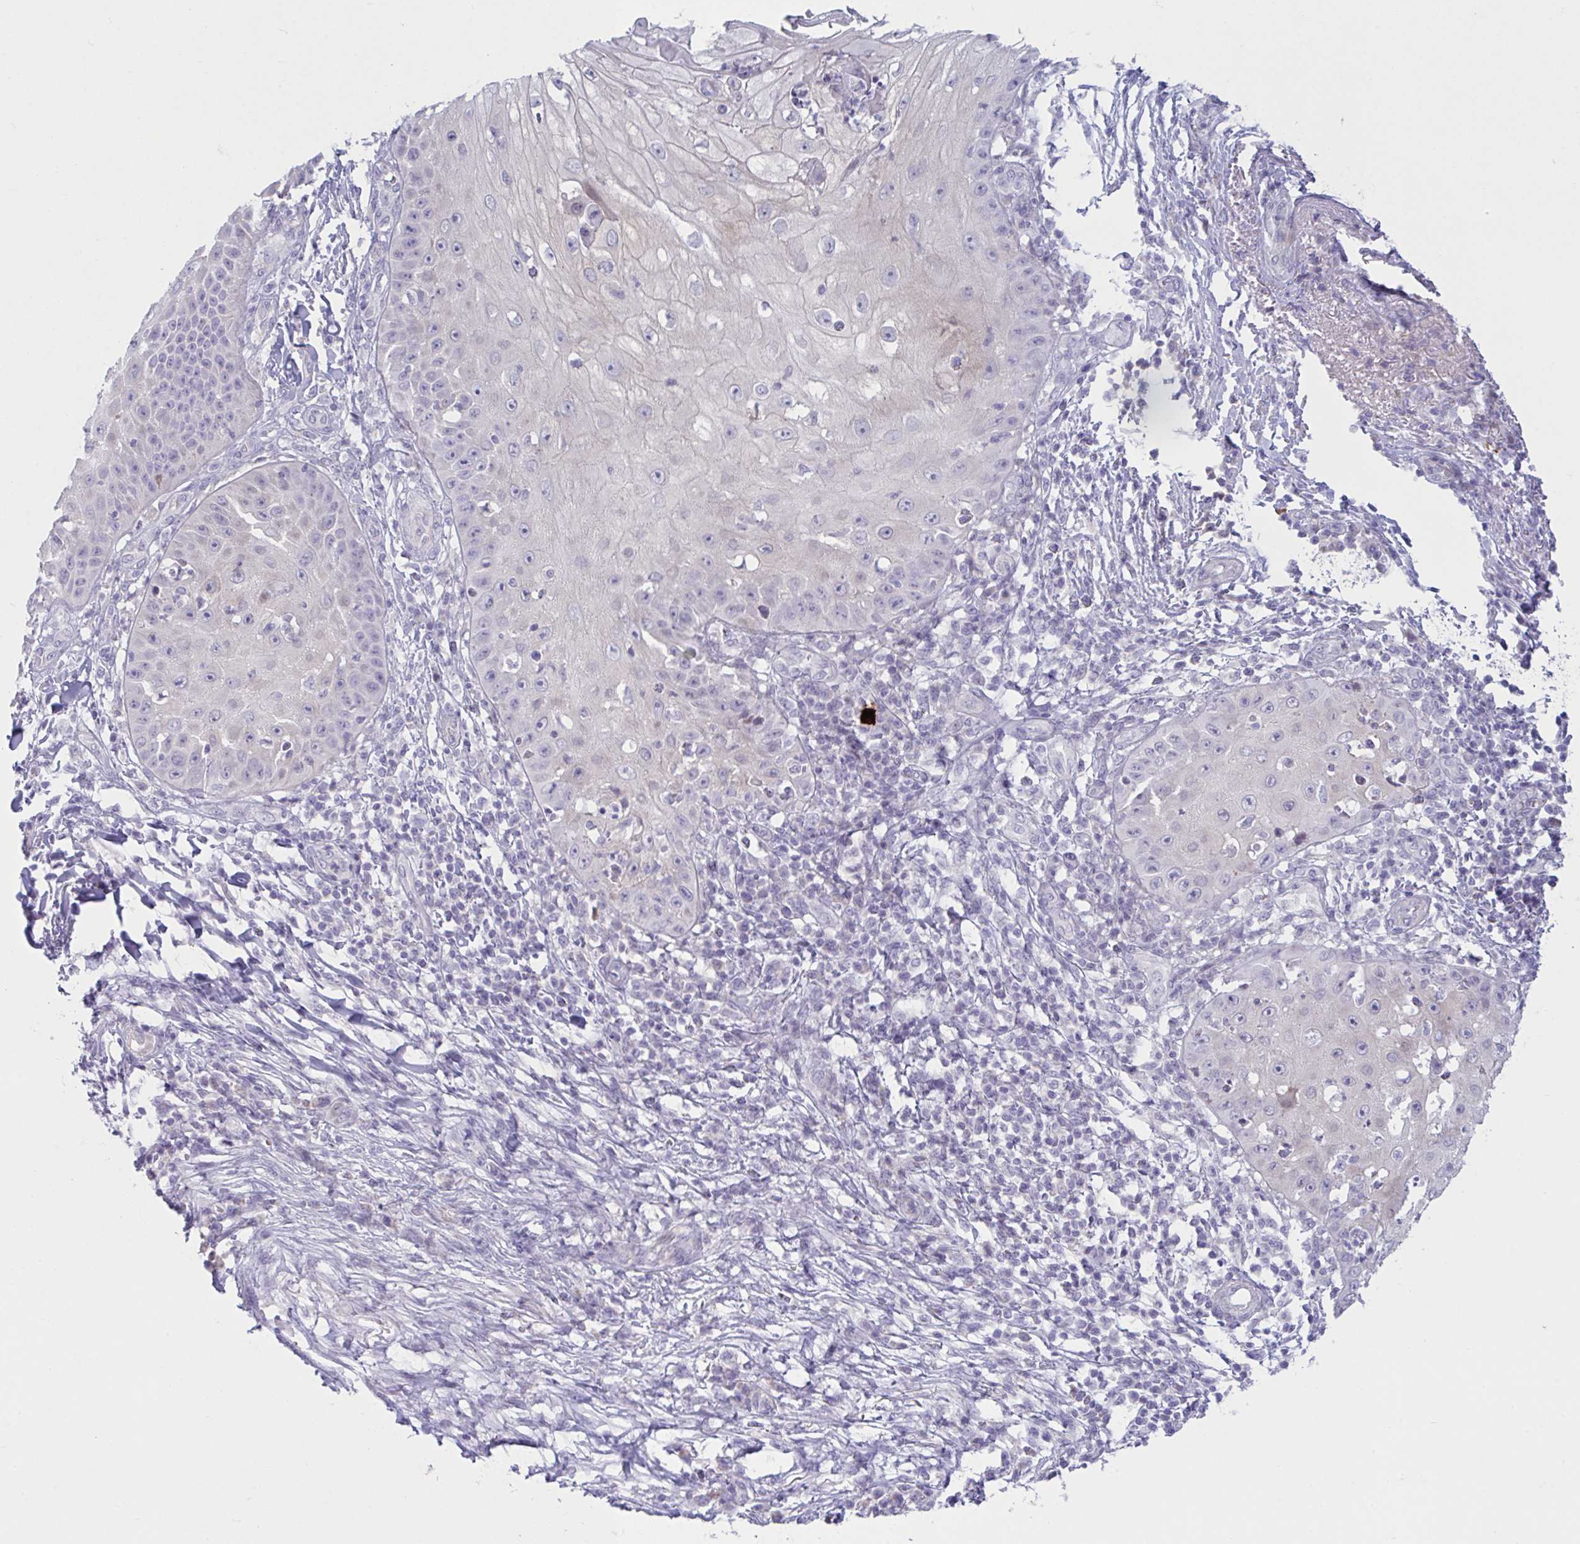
{"staining": {"intensity": "negative", "quantity": "none", "location": "none"}, "tissue": "skin cancer", "cell_type": "Tumor cells", "image_type": "cancer", "snomed": [{"axis": "morphology", "description": "Squamous cell carcinoma, NOS"}, {"axis": "topography", "description": "Skin"}], "caption": "A micrograph of squamous cell carcinoma (skin) stained for a protein exhibits no brown staining in tumor cells. (Immunohistochemistry, brightfield microscopy, high magnification).", "gene": "VWC2", "patient": {"sex": "male", "age": 70}}